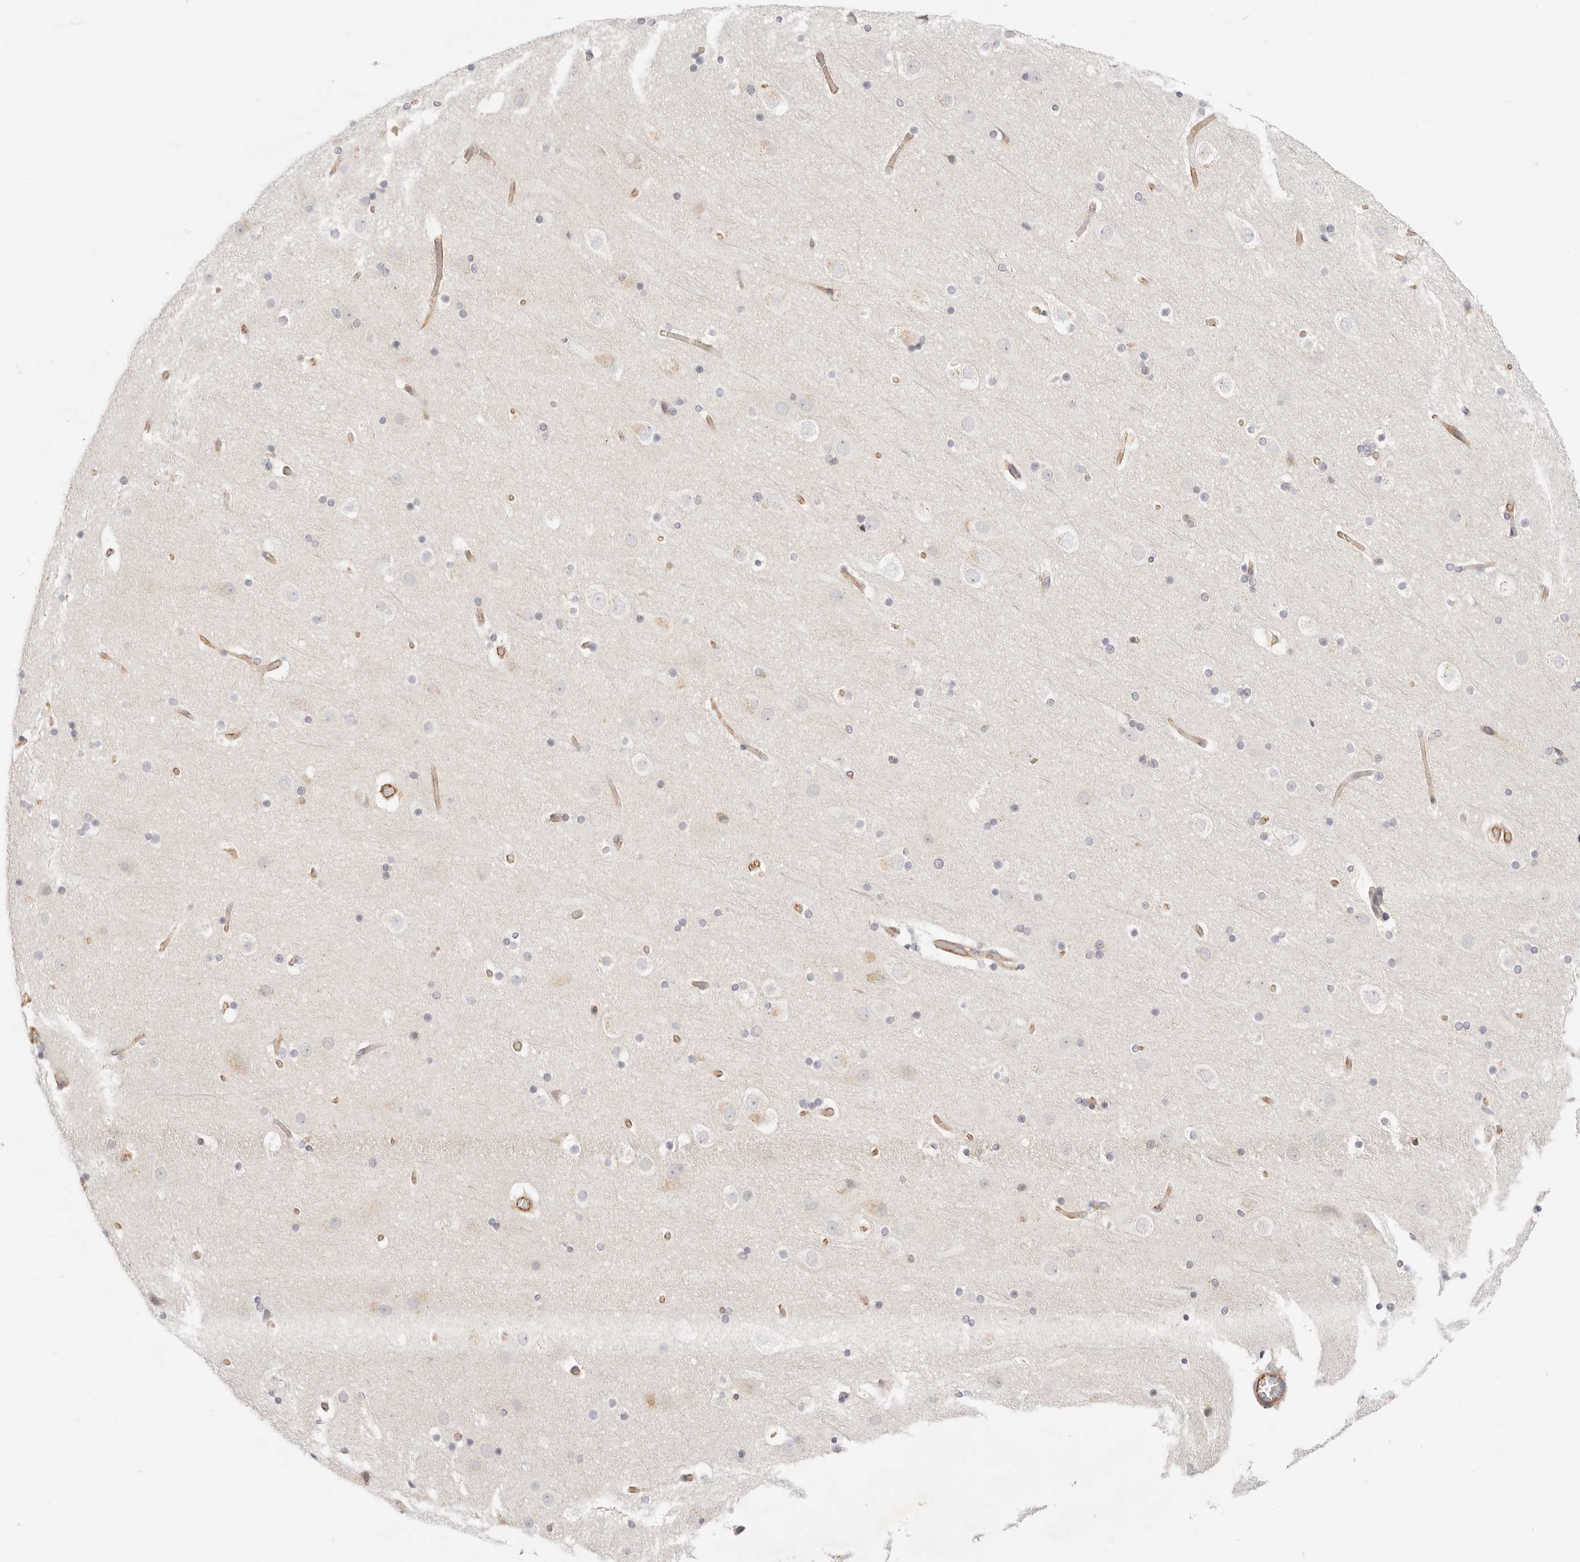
{"staining": {"intensity": "moderate", "quantity": ">75%", "location": "cytoplasmic/membranous"}, "tissue": "cerebral cortex", "cell_type": "Endothelial cells", "image_type": "normal", "snomed": [{"axis": "morphology", "description": "Normal tissue, NOS"}, {"axis": "topography", "description": "Cerebral cortex"}], "caption": "Cerebral cortex stained with IHC demonstrates moderate cytoplasmic/membranous positivity in approximately >75% of endothelial cells. (DAB = brown stain, brightfield microscopy at high magnification).", "gene": "ZC3H11A", "patient": {"sex": "male", "age": 57}}